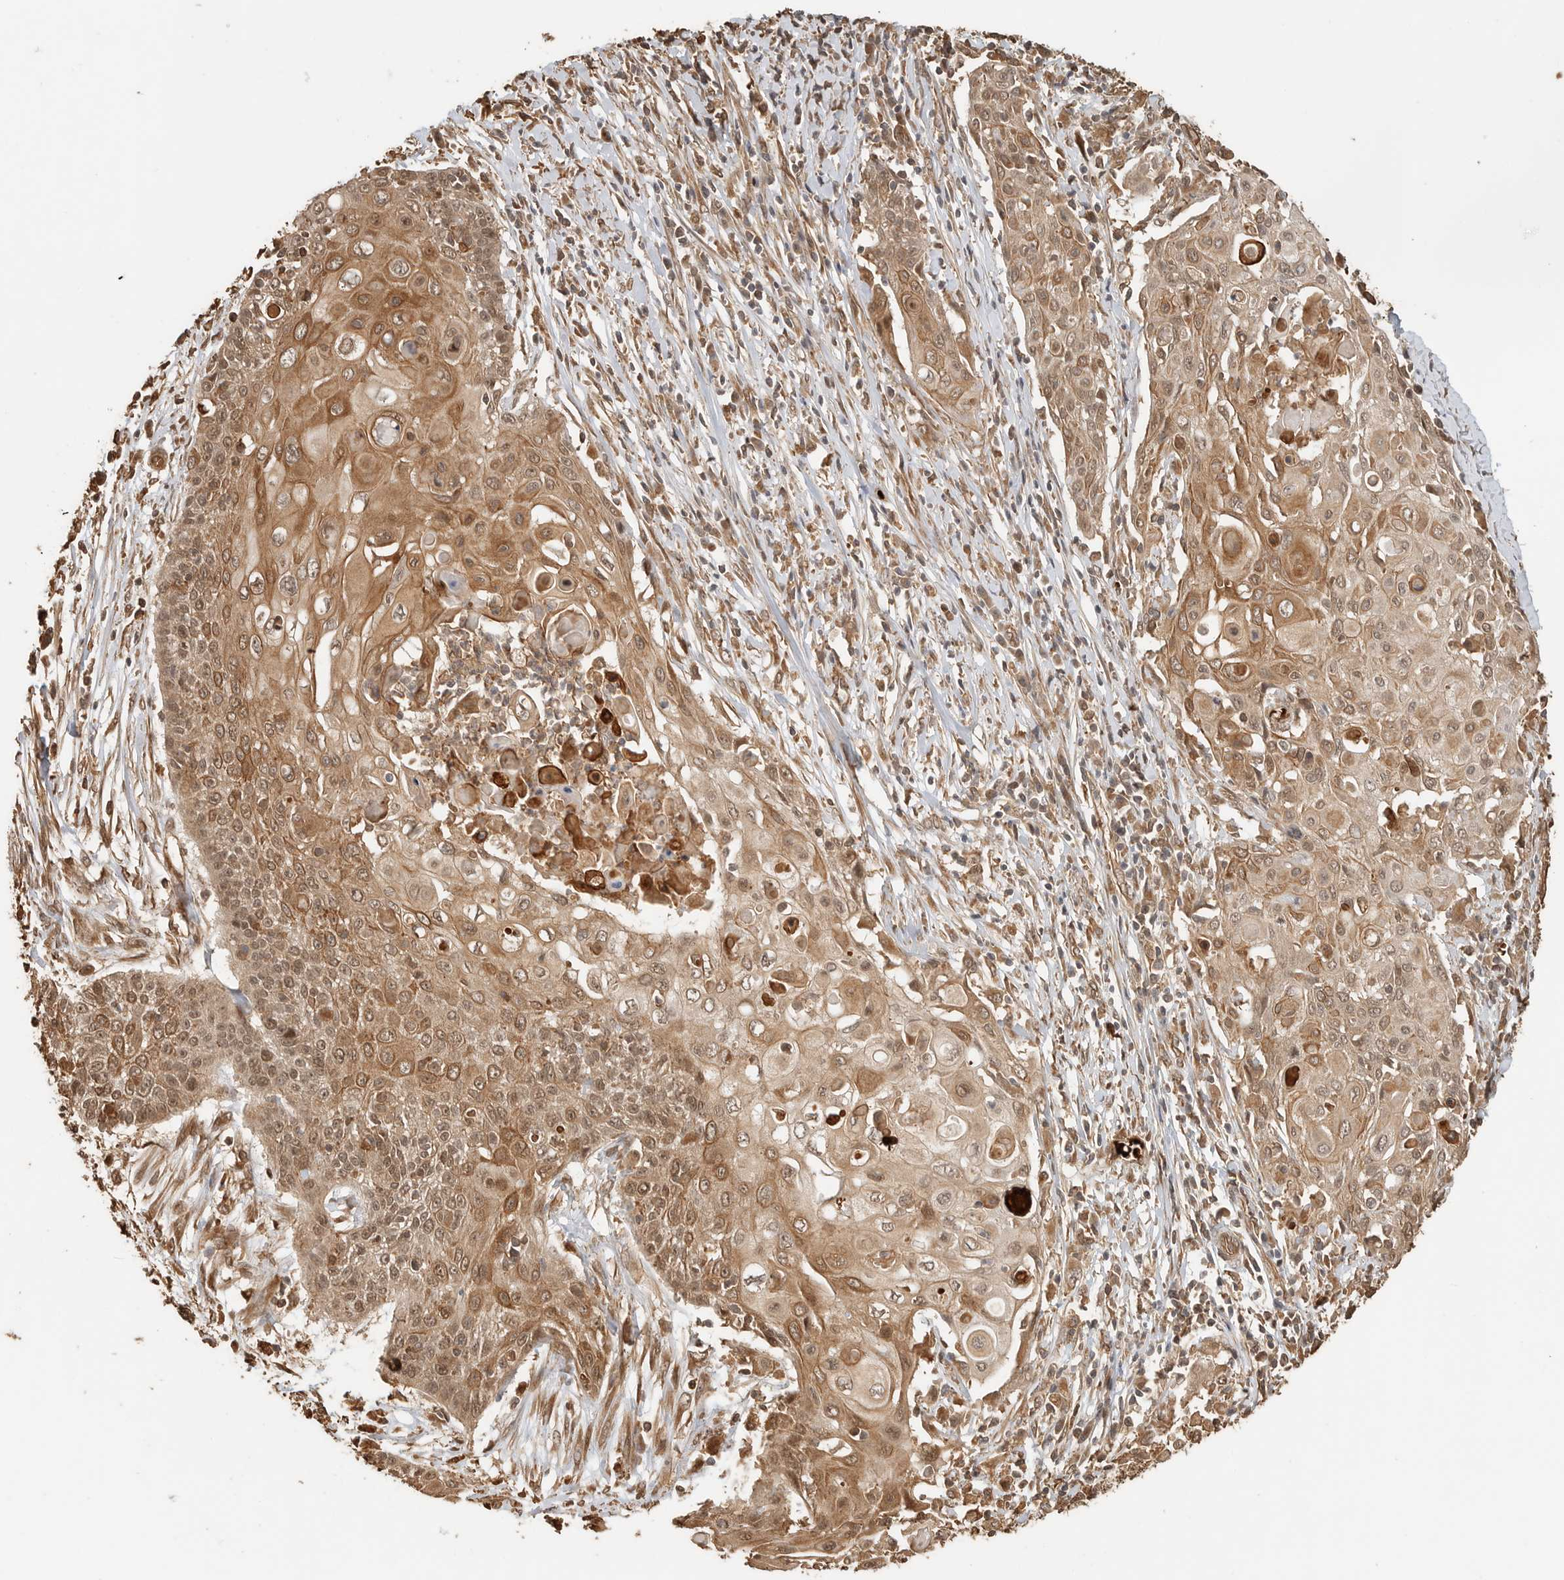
{"staining": {"intensity": "moderate", "quantity": ">75%", "location": "cytoplasmic/membranous,nuclear"}, "tissue": "cervical cancer", "cell_type": "Tumor cells", "image_type": "cancer", "snomed": [{"axis": "morphology", "description": "Squamous cell carcinoma, NOS"}, {"axis": "topography", "description": "Cervix"}], "caption": "Cervical squamous cell carcinoma stained with DAB immunohistochemistry (IHC) demonstrates medium levels of moderate cytoplasmic/membranous and nuclear positivity in about >75% of tumor cells.", "gene": "OTUD6B", "patient": {"sex": "female", "age": 39}}